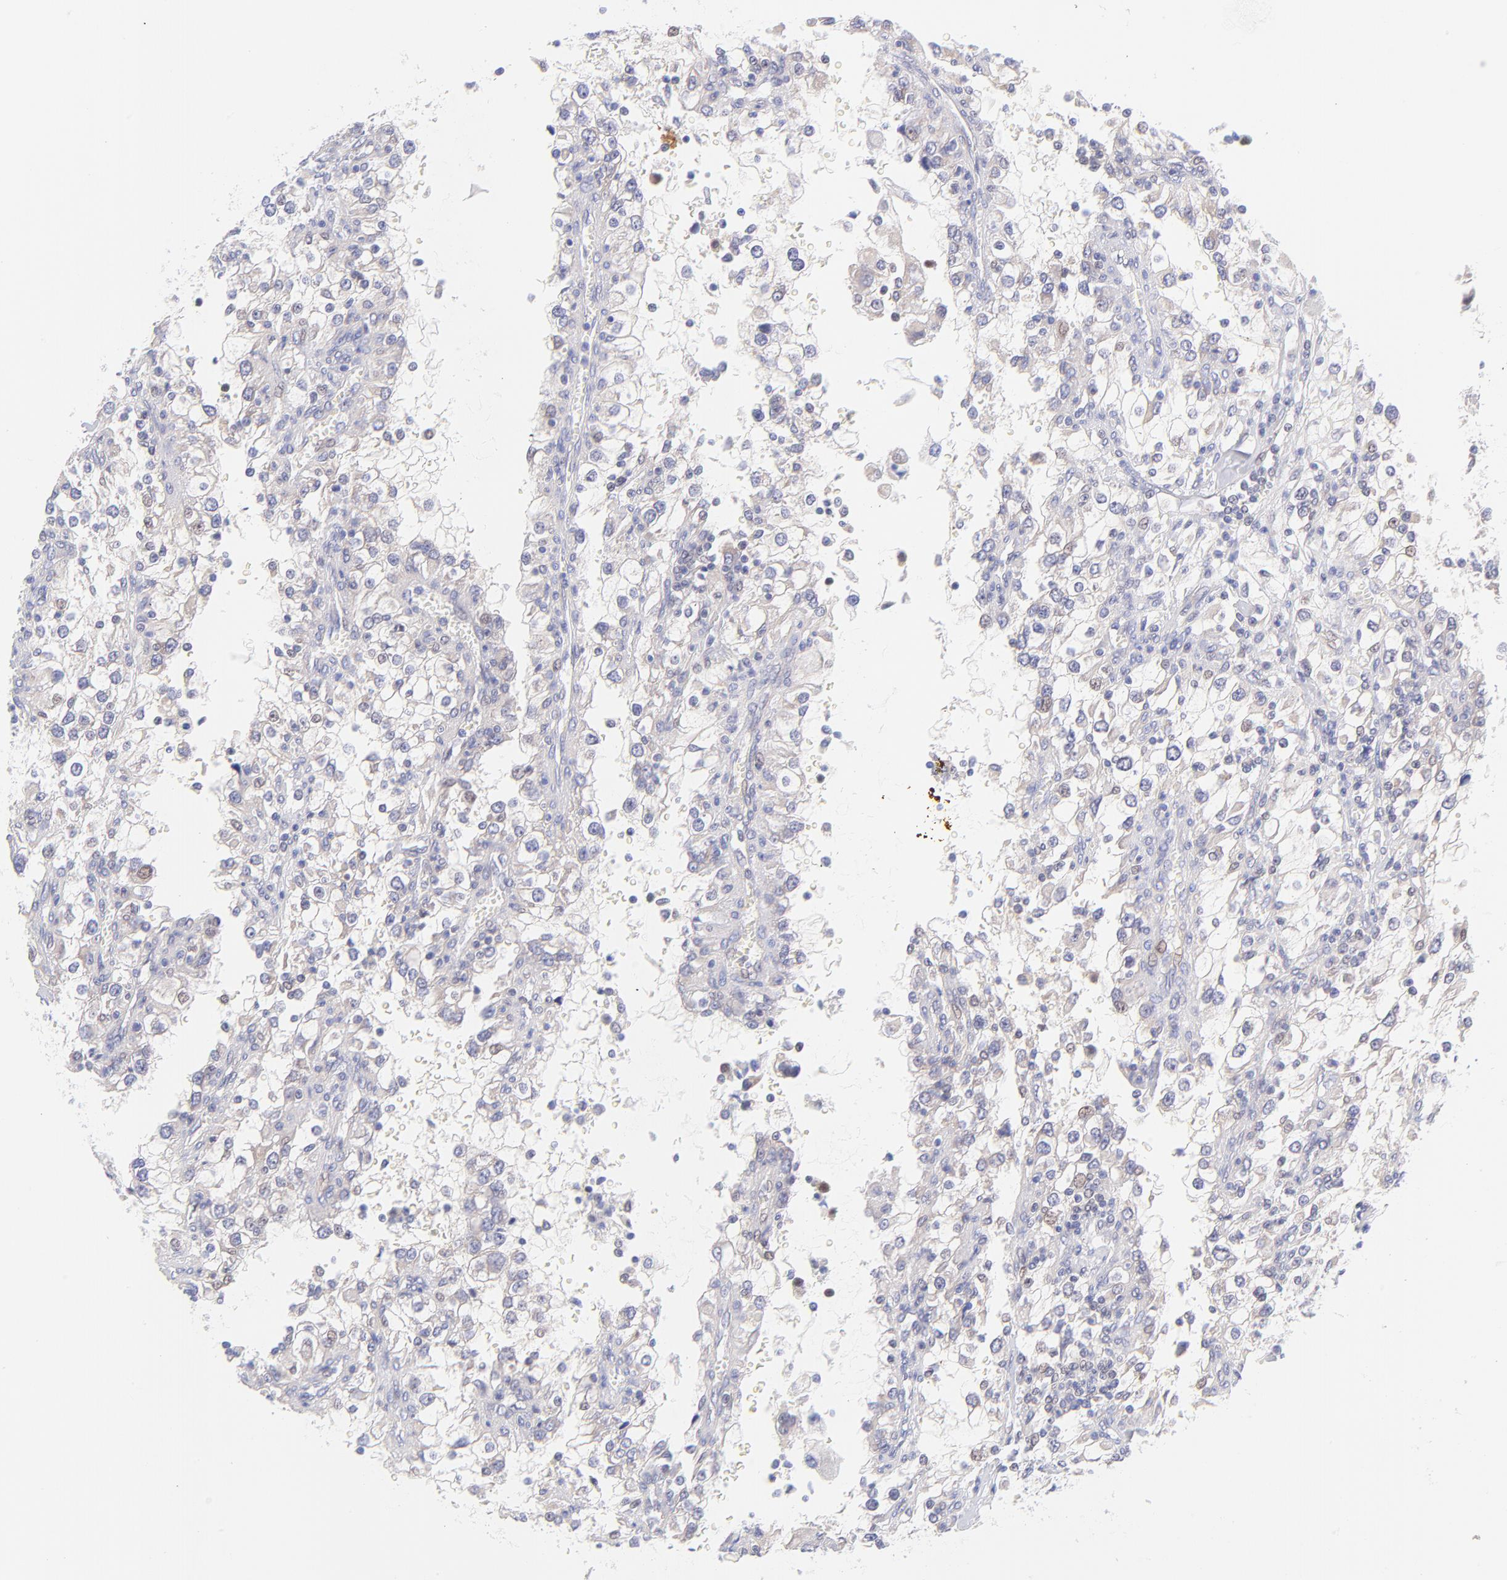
{"staining": {"intensity": "weak", "quantity": "25%-75%", "location": "nuclear"}, "tissue": "renal cancer", "cell_type": "Tumor cells", "image_type": "cancer", "snomed": [{"axis": "morphology", "description": "Adenocarcinoma, NOS"}, {"axis": "topography", "description": "Kidney"}], "caption": "Immunohistochemical staining of renal adenocarcinoma displays weak nuclear protein positivity in approximately 25%-75% of tumor cells.", "gene": "PBDC1", "patient": {"sex": "female", "age": 52}}